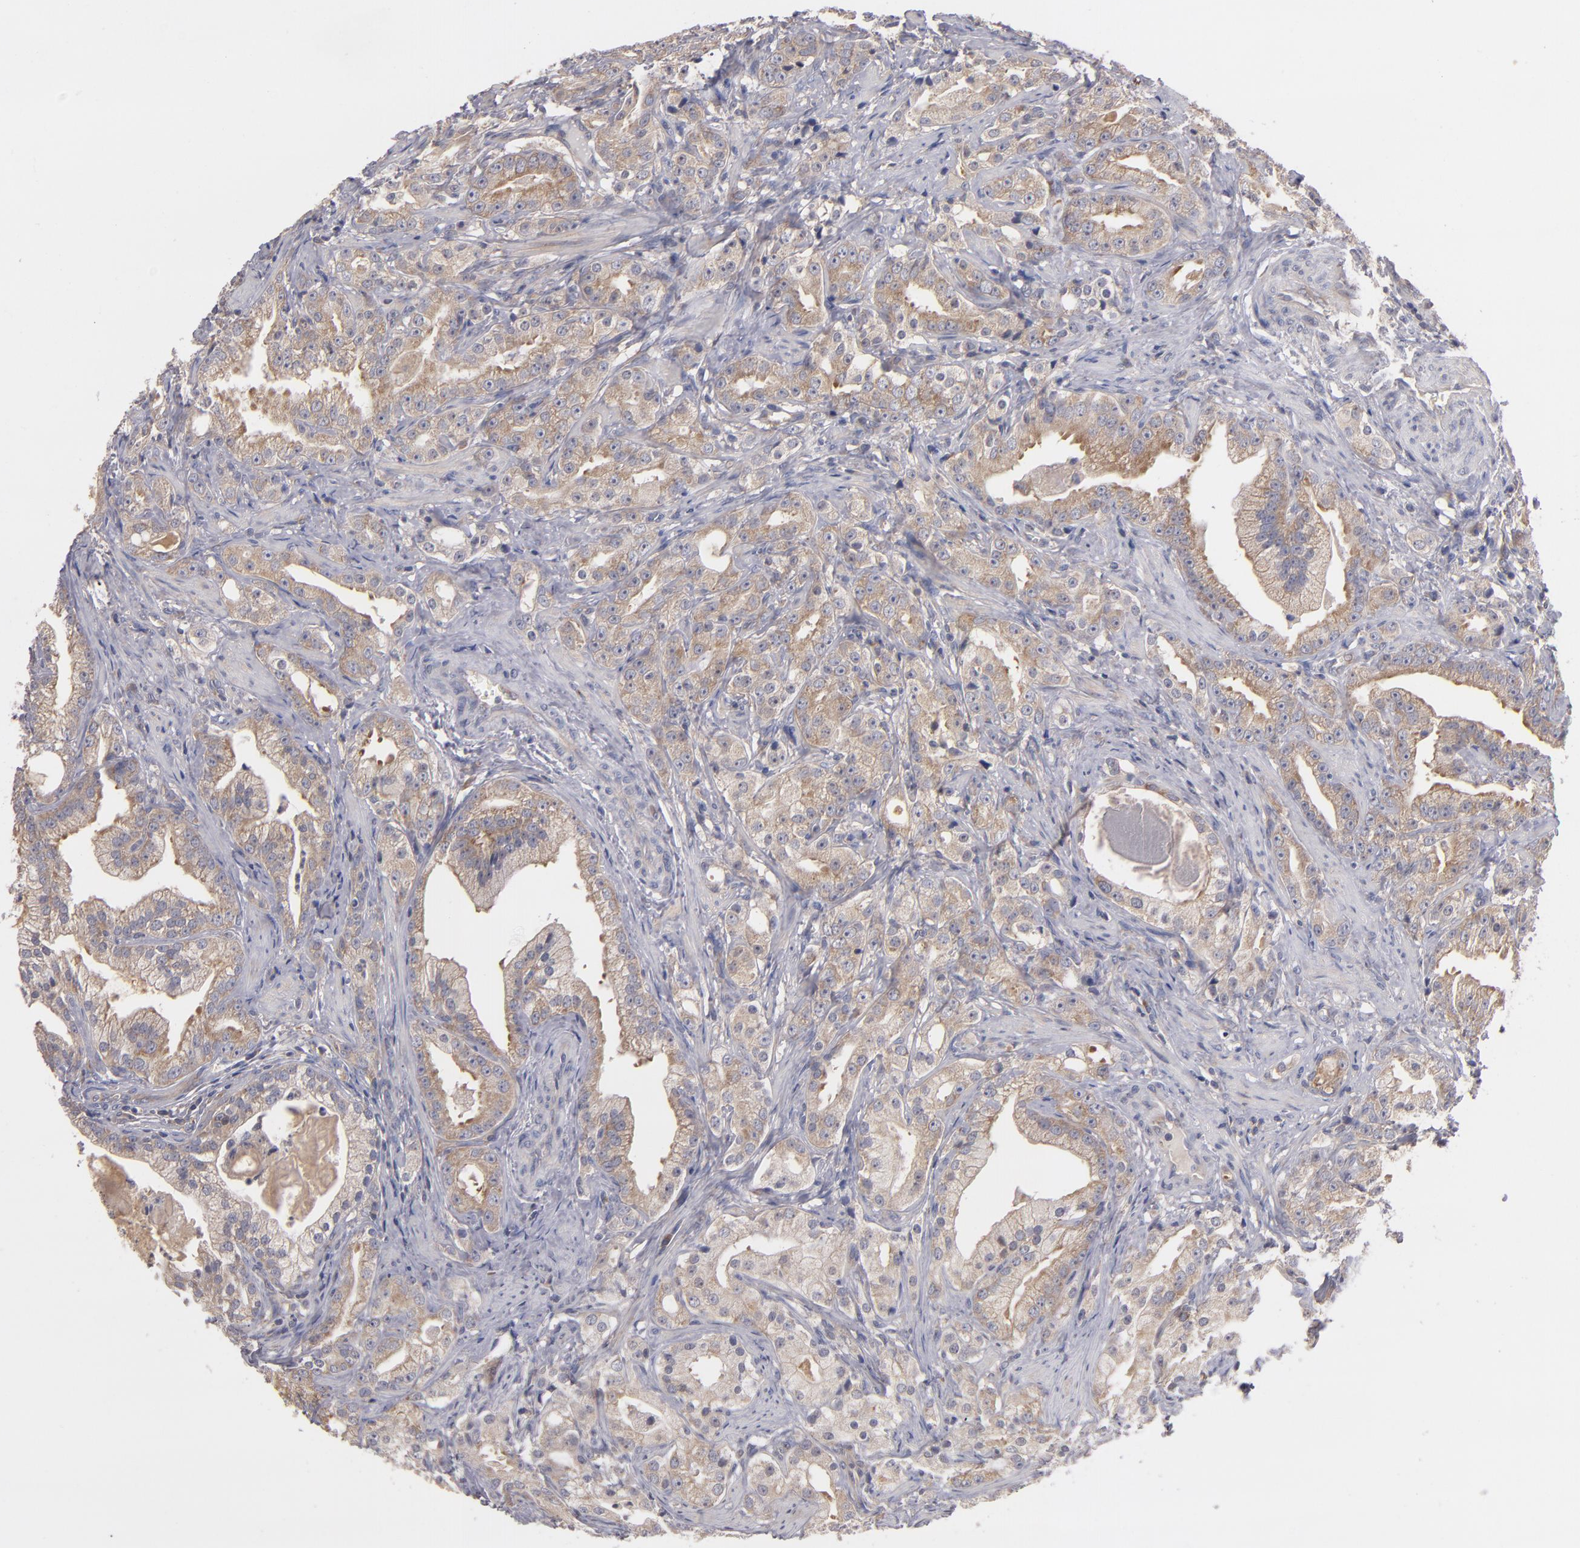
{"staining": {"intensity": "moderate", "quantity": ">75%", "location": "cytoplasmic/membranous"}, "tissue": "prostate cancer", "cell_type": "Tumor cells", "image_type": "cancer", "snomed": [{"axis": "morphology", "description": "Adenocarcinoma, Low grade"}, {"axis": "topography", "description": "Prostate"}], "caption": "Low-grade adenocarcinoma (prostate) was stained to show a protein in brown. There is medium levels of moderate cytoplasmic/membranous positivity in about >75% of tumor cells. The protein is shown in brown color, while the nuclei are stained blue.", "gene": "UPF3B", "patient": {"sex": "male", "age": 59}}